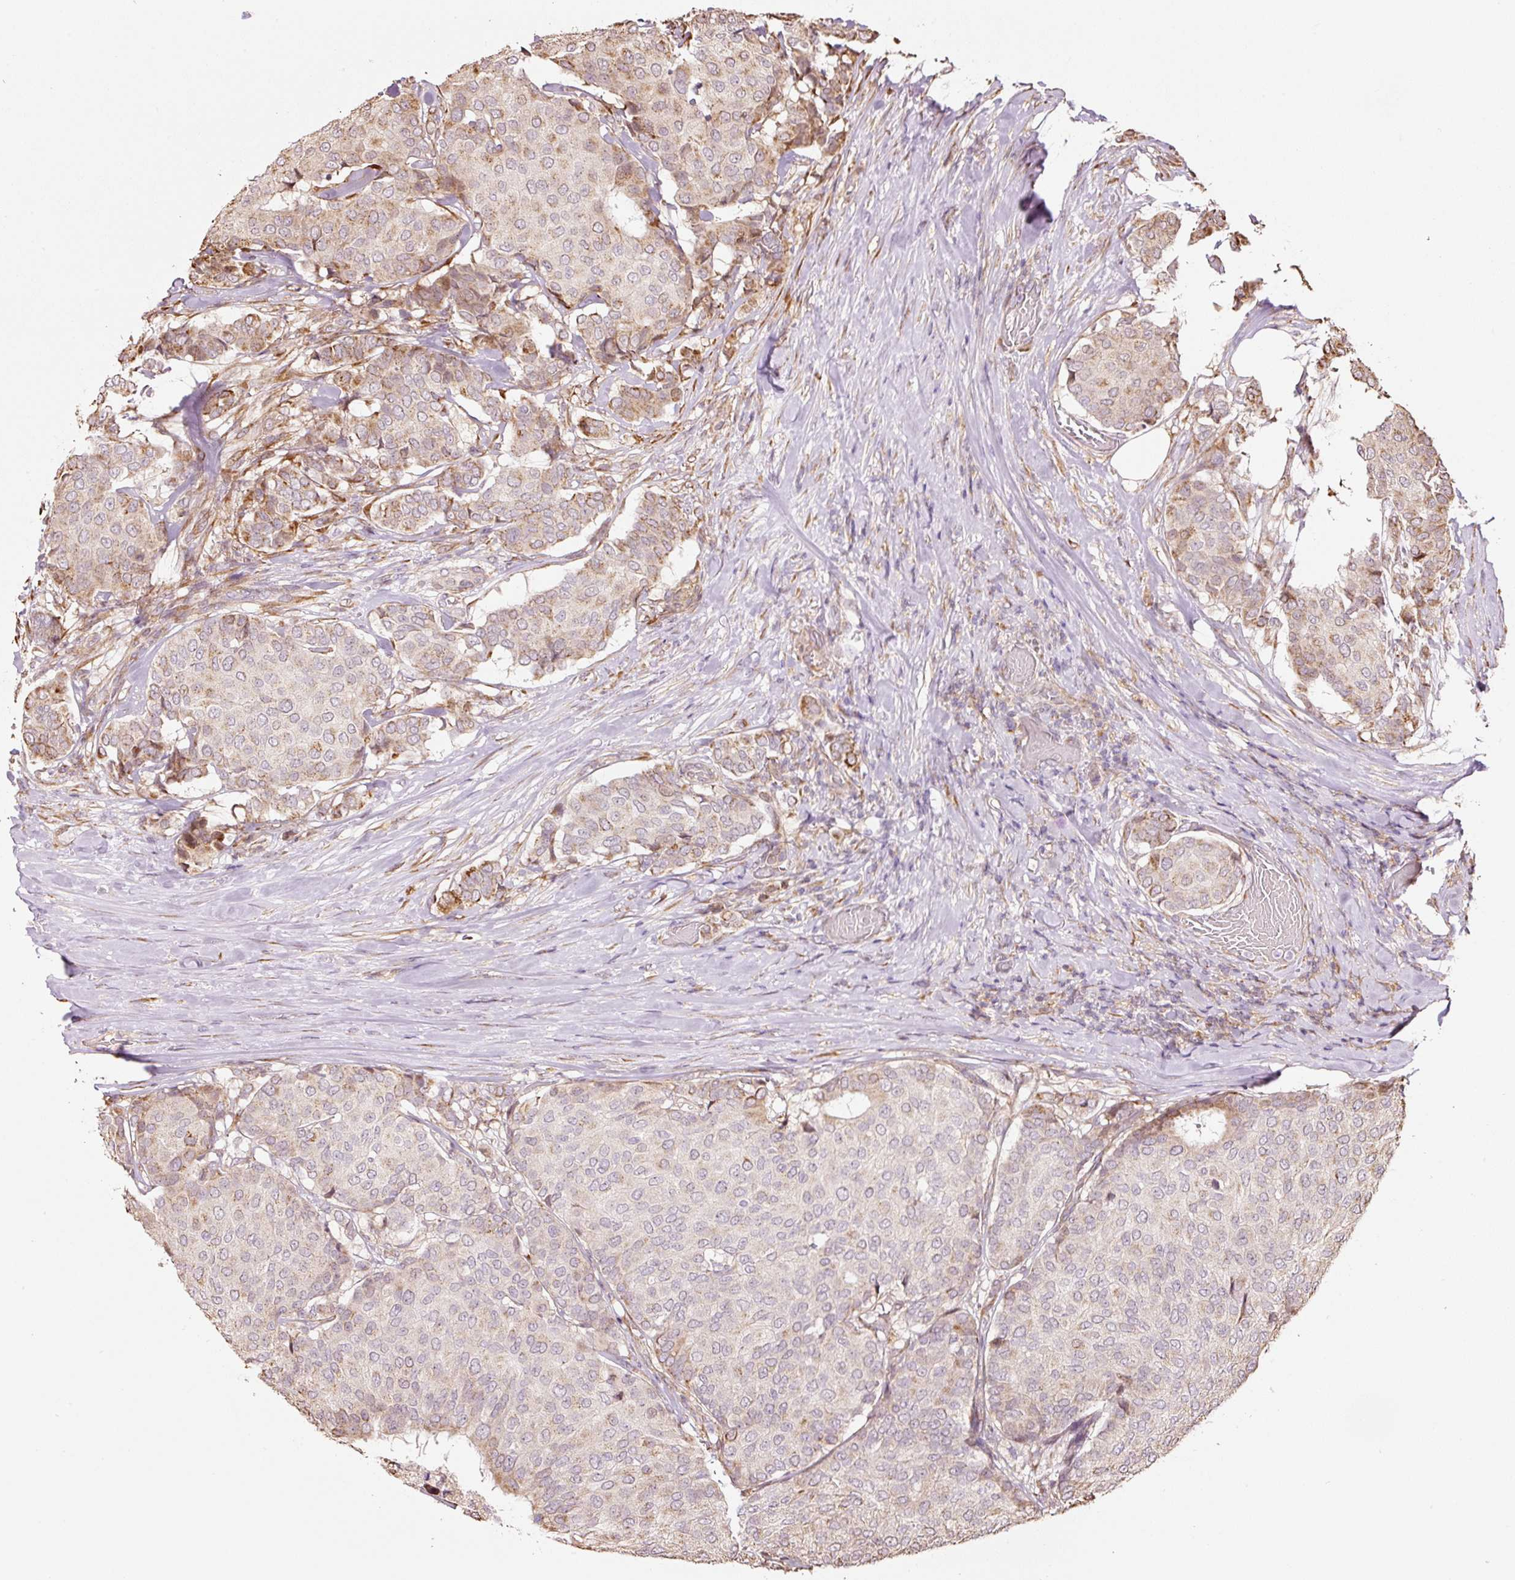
{"staining": {"intensity": "moderate", "quantity": "<25%", "location": "cytoplasmic/membranous"}, "tissue": "breast cancer", "cell_type": "Tumor cells", "image_type": "cancer", "snomed": [{"axis": "morphology", "description": "Duct carcinoma"}, {"axis": "topography", "description": "Breast"}], "caption": "IHC (DAB) staining of human breast cancer (intraductal carcinoma) demonstrates moderate cytoplasmic/membranous protein positivity in approximately <25% of tumor cells. (brown staining indicates protein expression, while blue staining denotes nuclei).", "gene": "ETF1", "patient": {"sex": "female", "age": 75}}